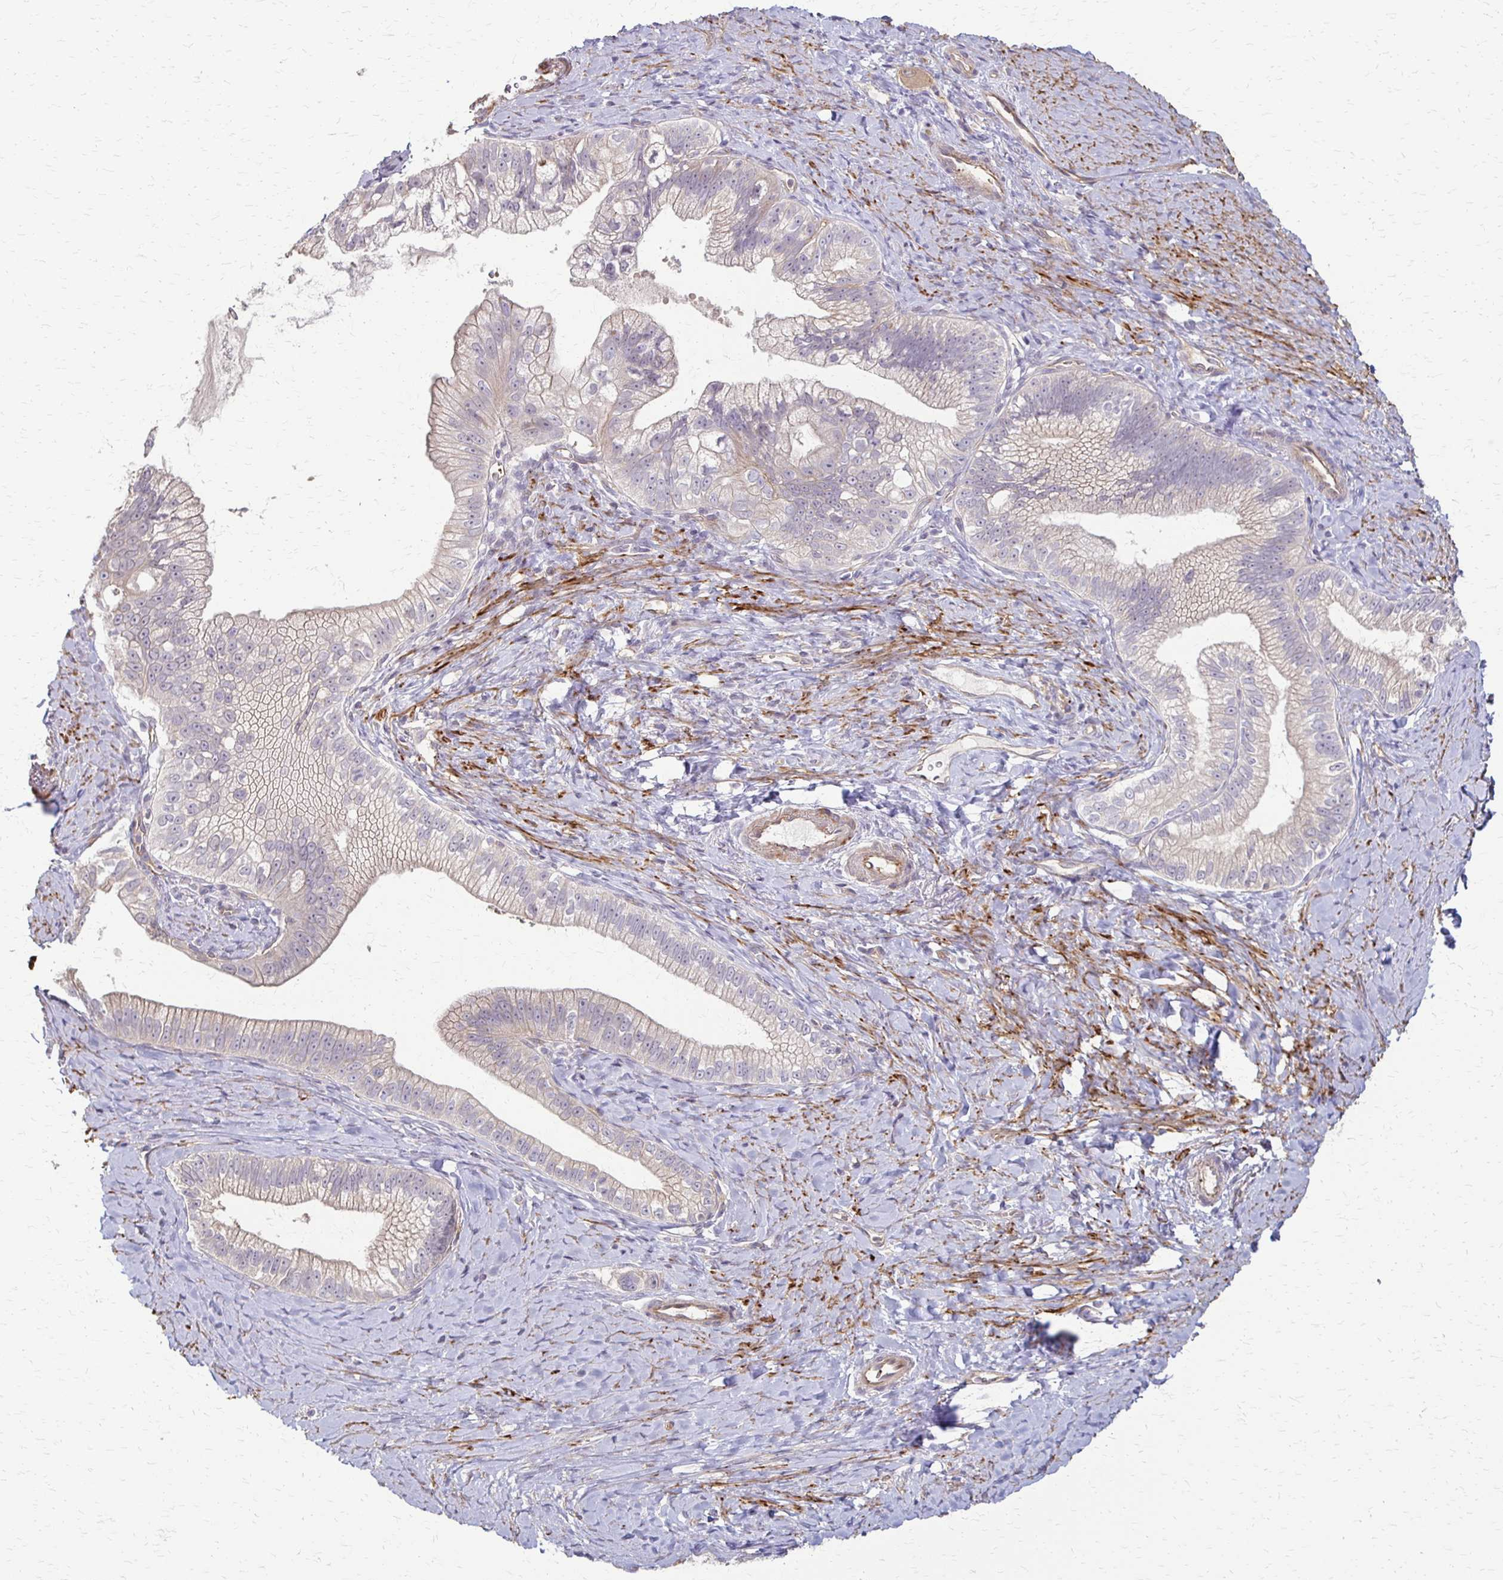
{"staining": {"intensity": "negative", "quantity": "none", "location": "none"}, "tissue": "pancreatic cancer", "cell_type": "Tumor cells", "image_type": "cancer", "snomed": [{"axis": "morphology", "description": "Adenocarcinoma, NOS"}, {"axis": "topography", "description": "Pancreas"}], "caption": "Immunohistochemistry (IHC) photomicrograph of neoplastic tissue: pancreatic cancer (adenocarcinoma) stained with DAB (3,3'-diaminobenzidine) exhibits no significant protein expression in tumor cells.", "gene": "CFL2", "patient": {"sex": "male", "age": 70}}